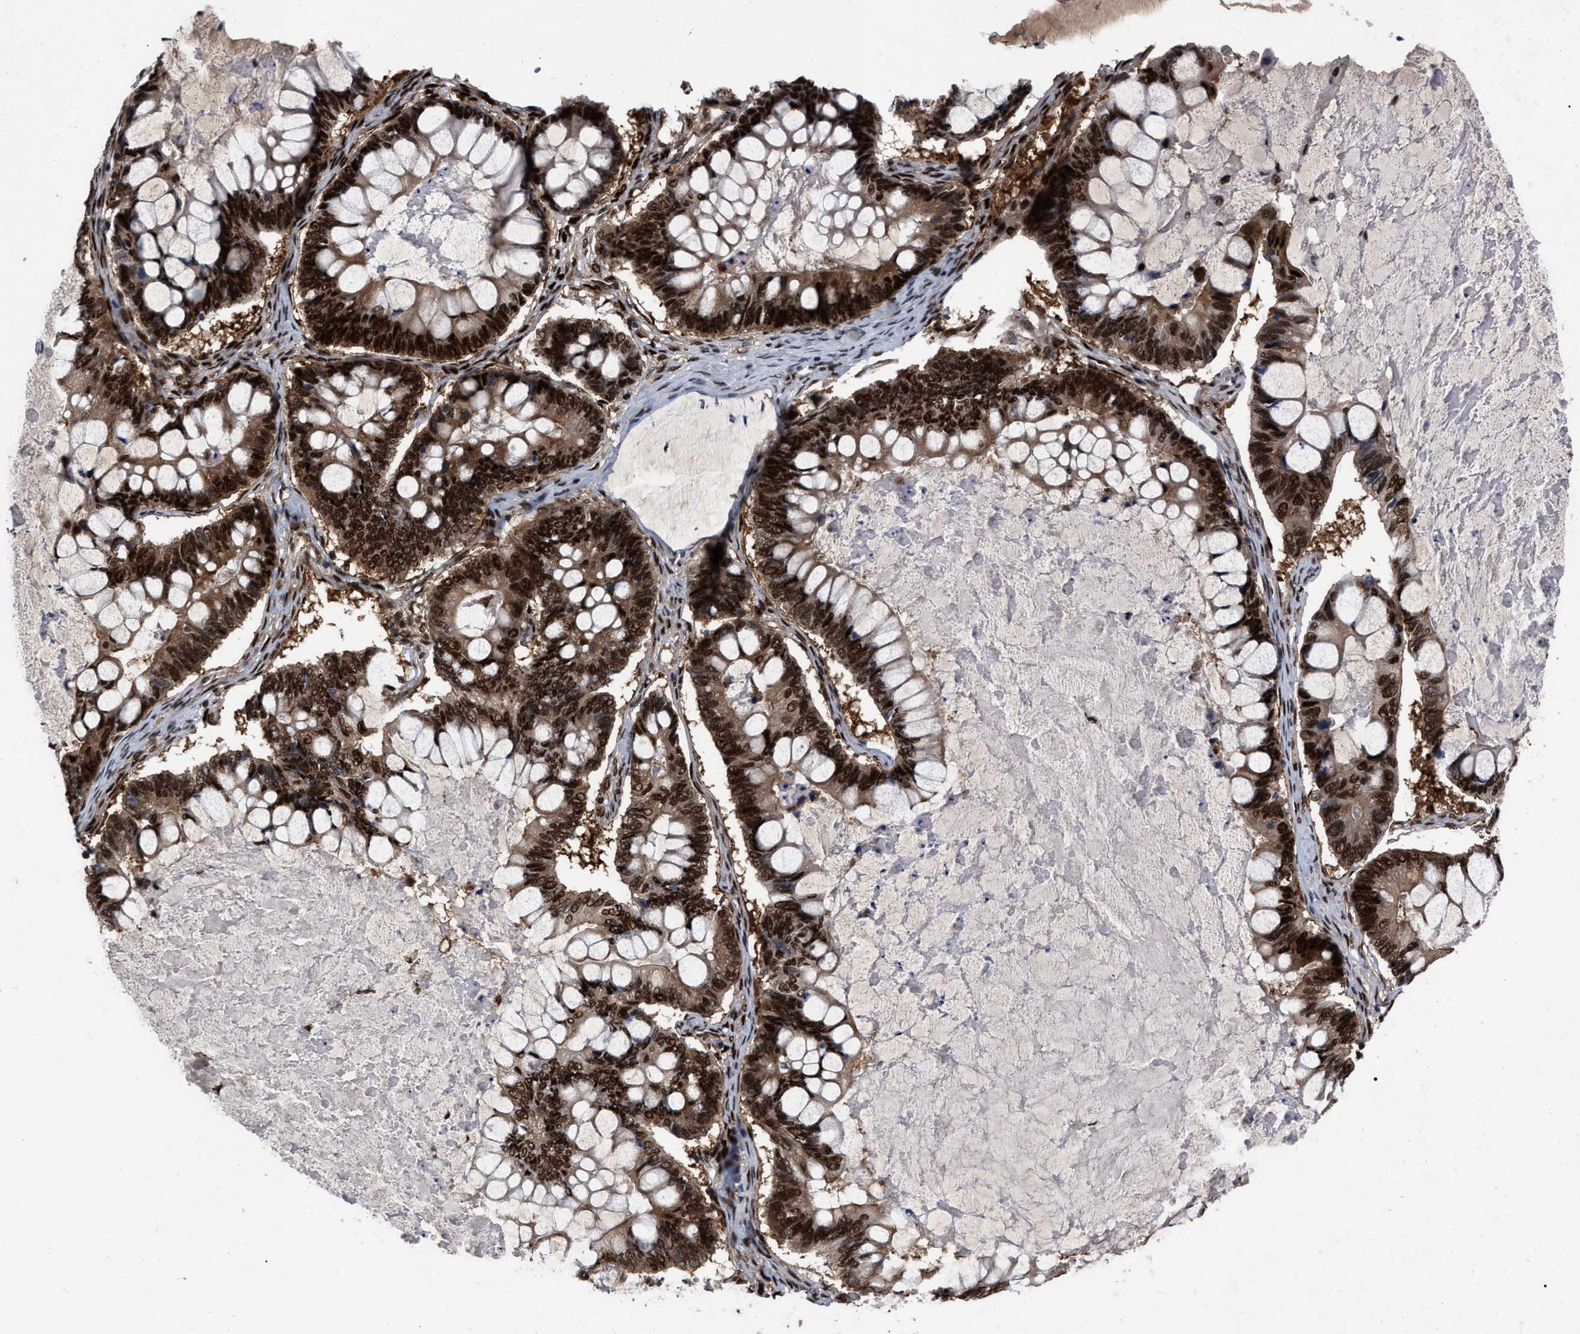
{"staining": {"intensity": "strong", "quantity": ">75%", "location": "cytoplasmic/membranous,nuclear"}, "tissue": "ovarian cancer", "cell_type": "Tumor cells", "image_type": "cancer", "snomed": [{"axis": "morphology", "description": "Cystadenocarcinoma, mucinous, NOS"}, {"axis": "topography", "description": "Ovary"}], "caption": "Human ovarian cancer stained with a brown dye displays strong cytoplasmic/membranous and nuclear positive staining in approximately >75% of tumor cells.", "gene": "MDM4", "patient": {"sex": "female", "age": 61}}